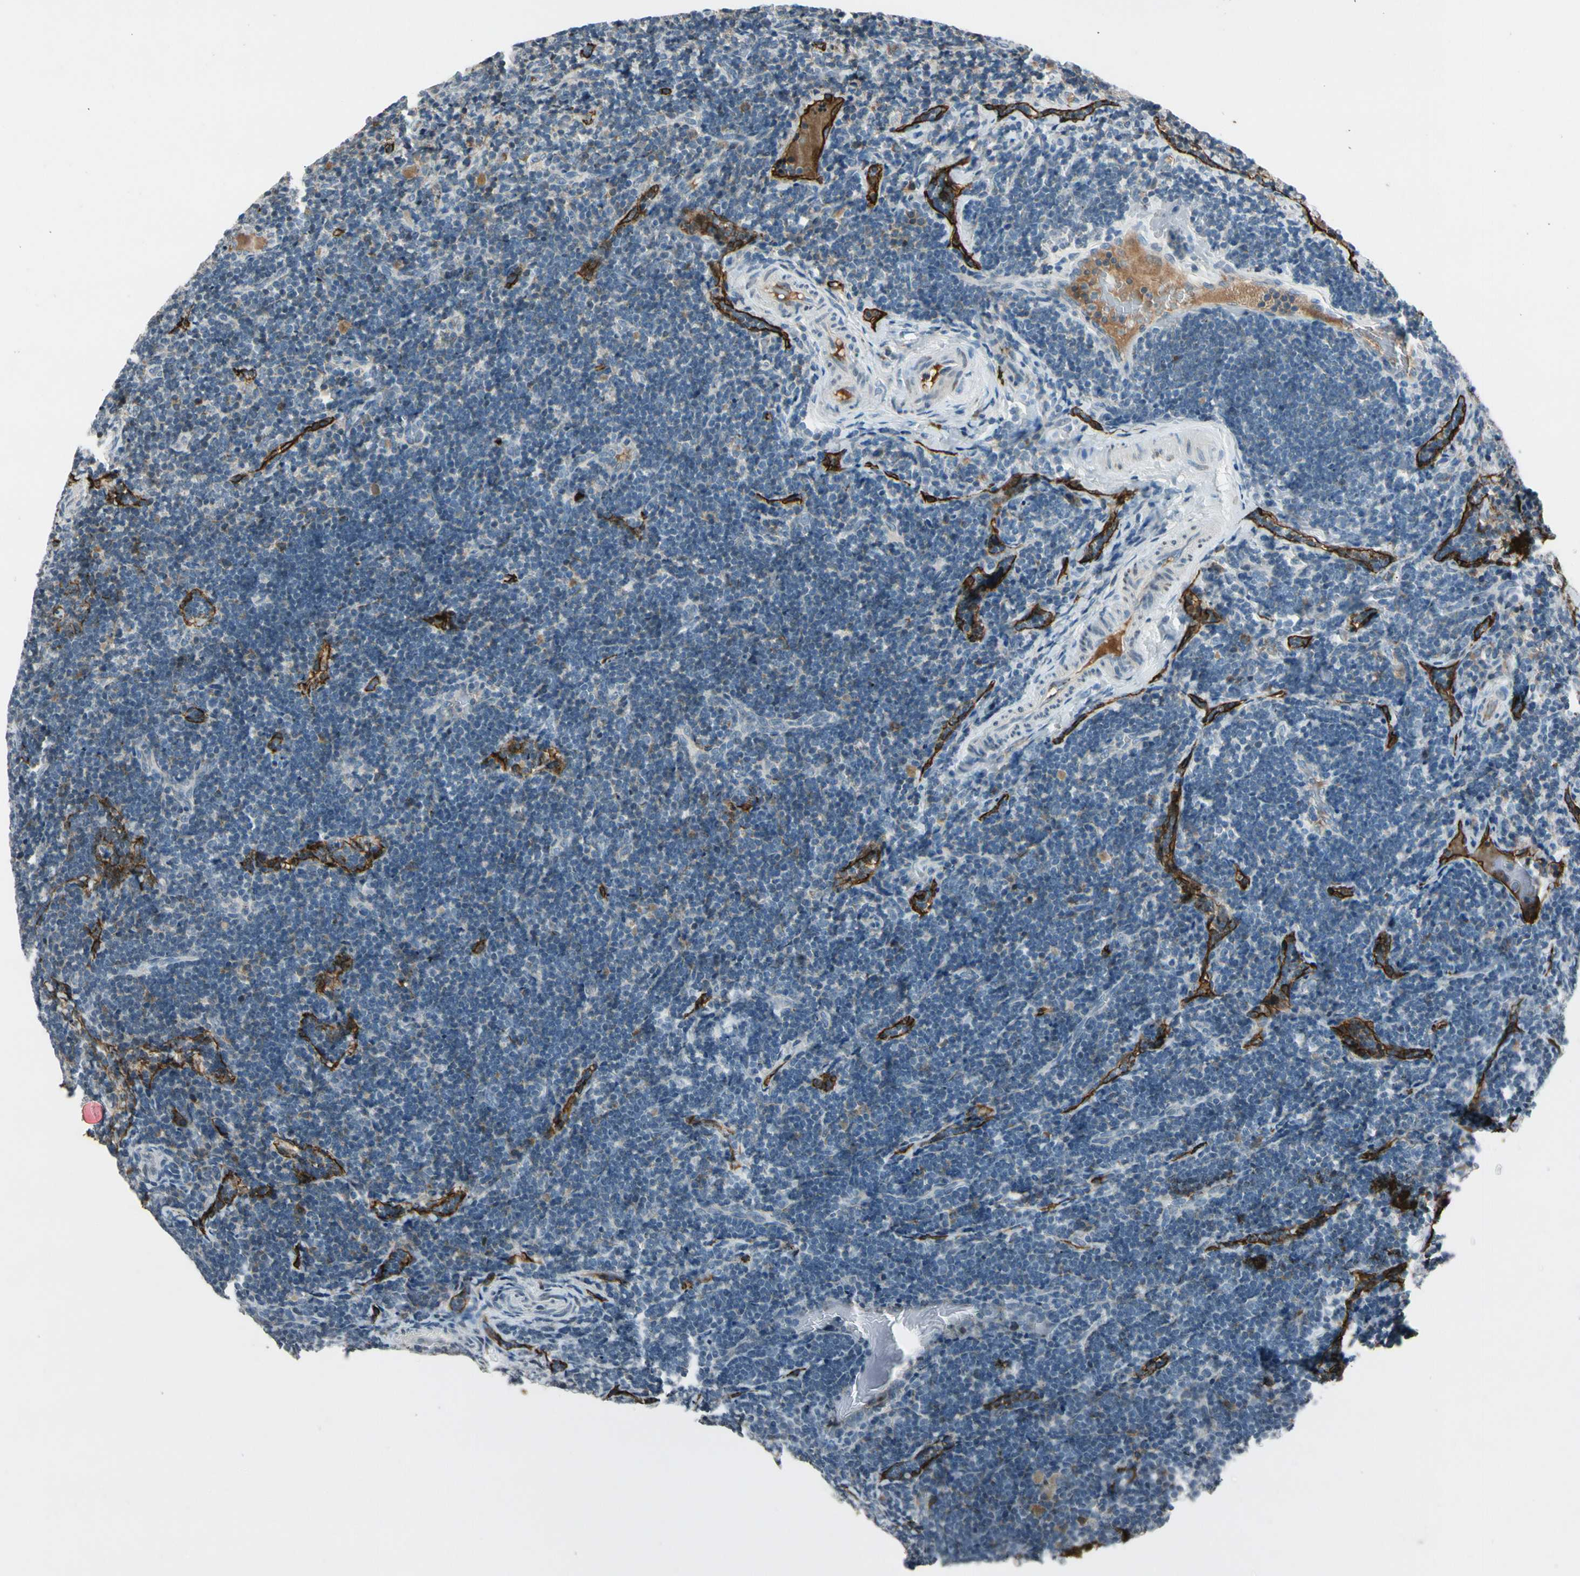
{"staining": {"intensity": "negative", "quantity": "none", "location": "none"}, "tissue": "lymph node", "cell_type": "Germinal center cells", "image_type": "normal", "snomed": [{"axis": "morphology", "description": "Normal tissue, NOS"}, {"axis": "topography", "description": "Lymph node"}], "caption": "Normal lymph node was stained to show a protein in brown. There is no significant positivity in germinal center cells.", "gene": "PDPN", "patient": {"sex": "female", "age": 14}}